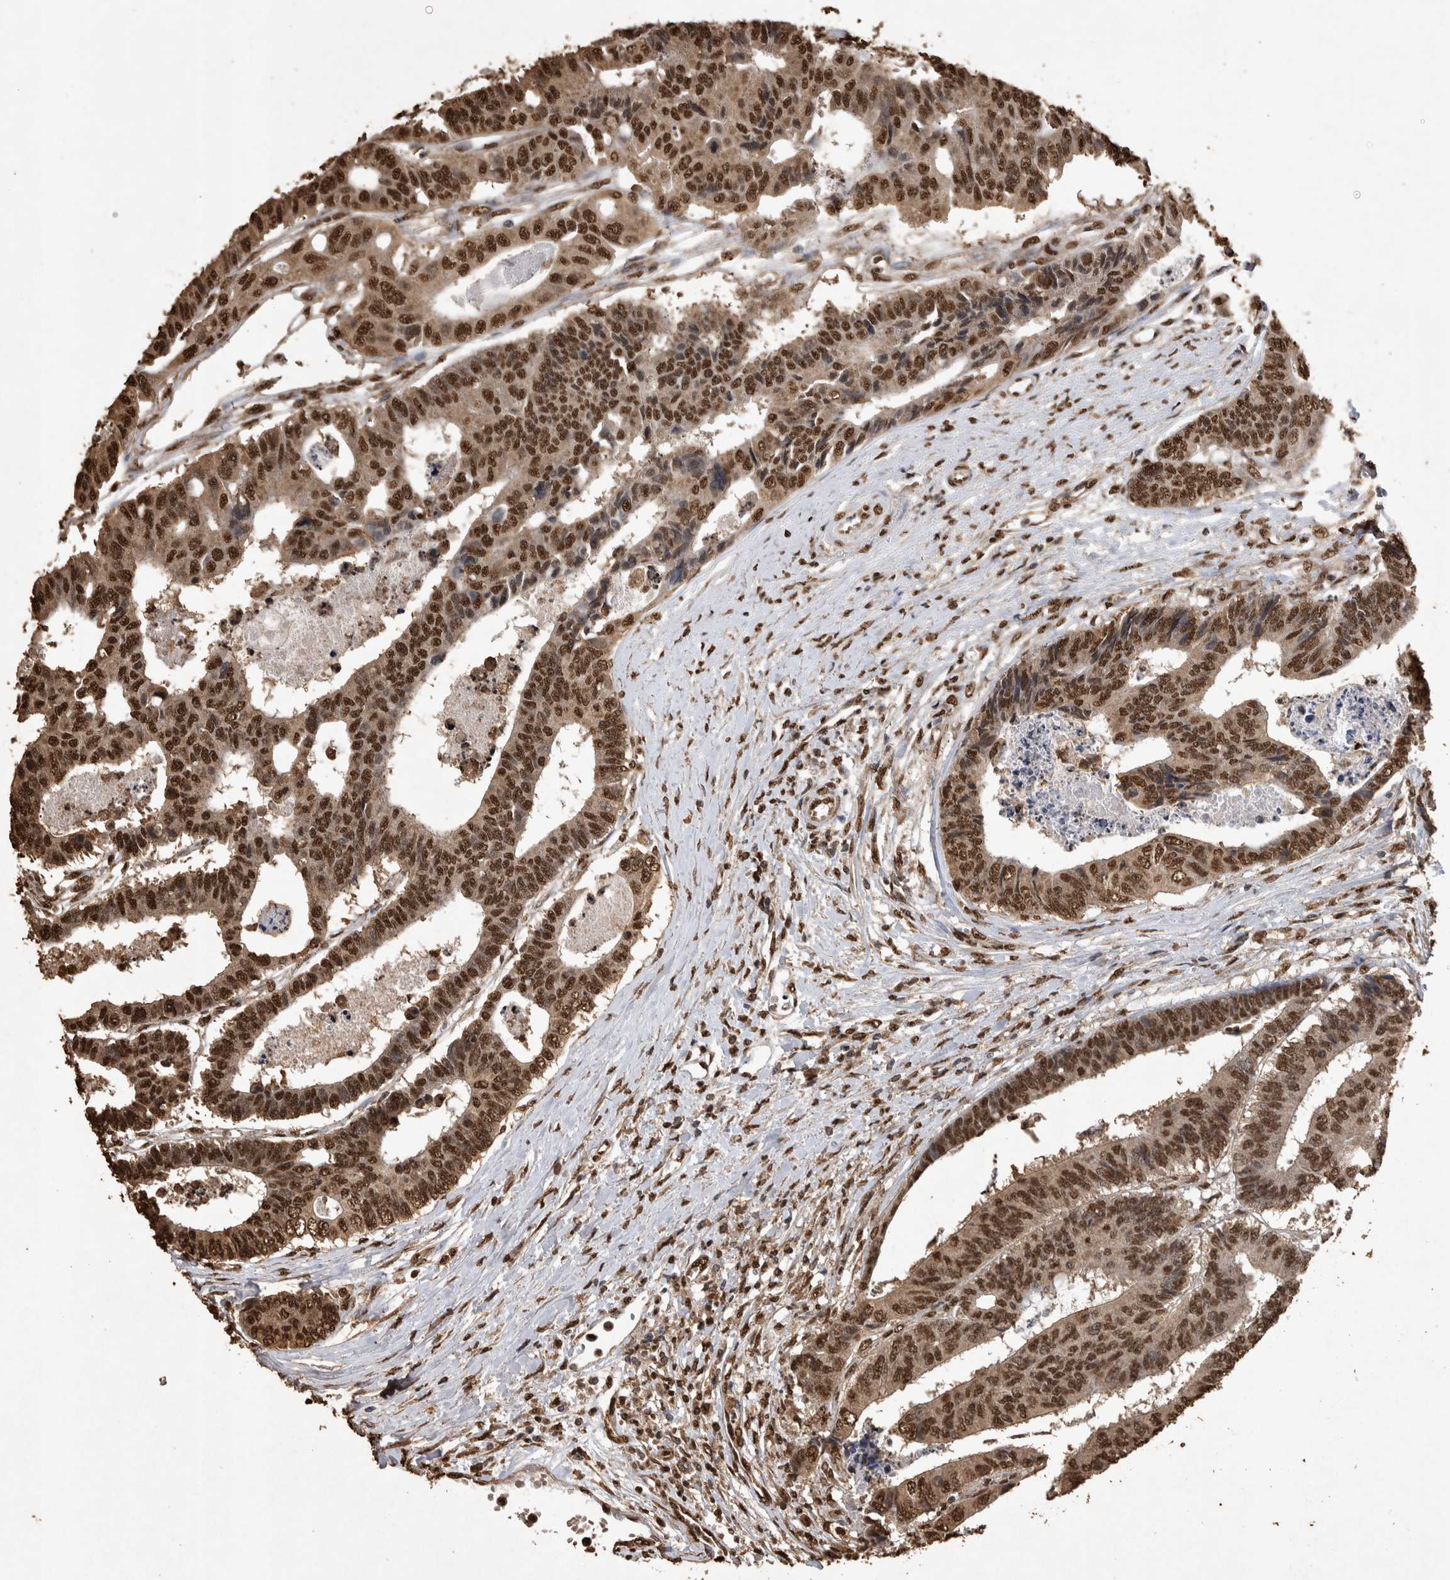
{"staining": {"intensity": "strong", "quantity": ">75%", "location": "nuclear"}, "tissue": "colorectal cancer", "cell_type": "Tumor cells", "image_type": "cancer", "snomed": [{"axis": "morphology", "description": "Adenocarcinoma, NOS"}, {"axis": "topography", "description": "Rectum"}], "caption": "Immunohistochemical staining of colorectal cancer shows high levels of strong nuclear protein staining in approximately >75% of tumor cells.", "gene": "OAS2", "patient": {"sex": "male", "age": 84}}